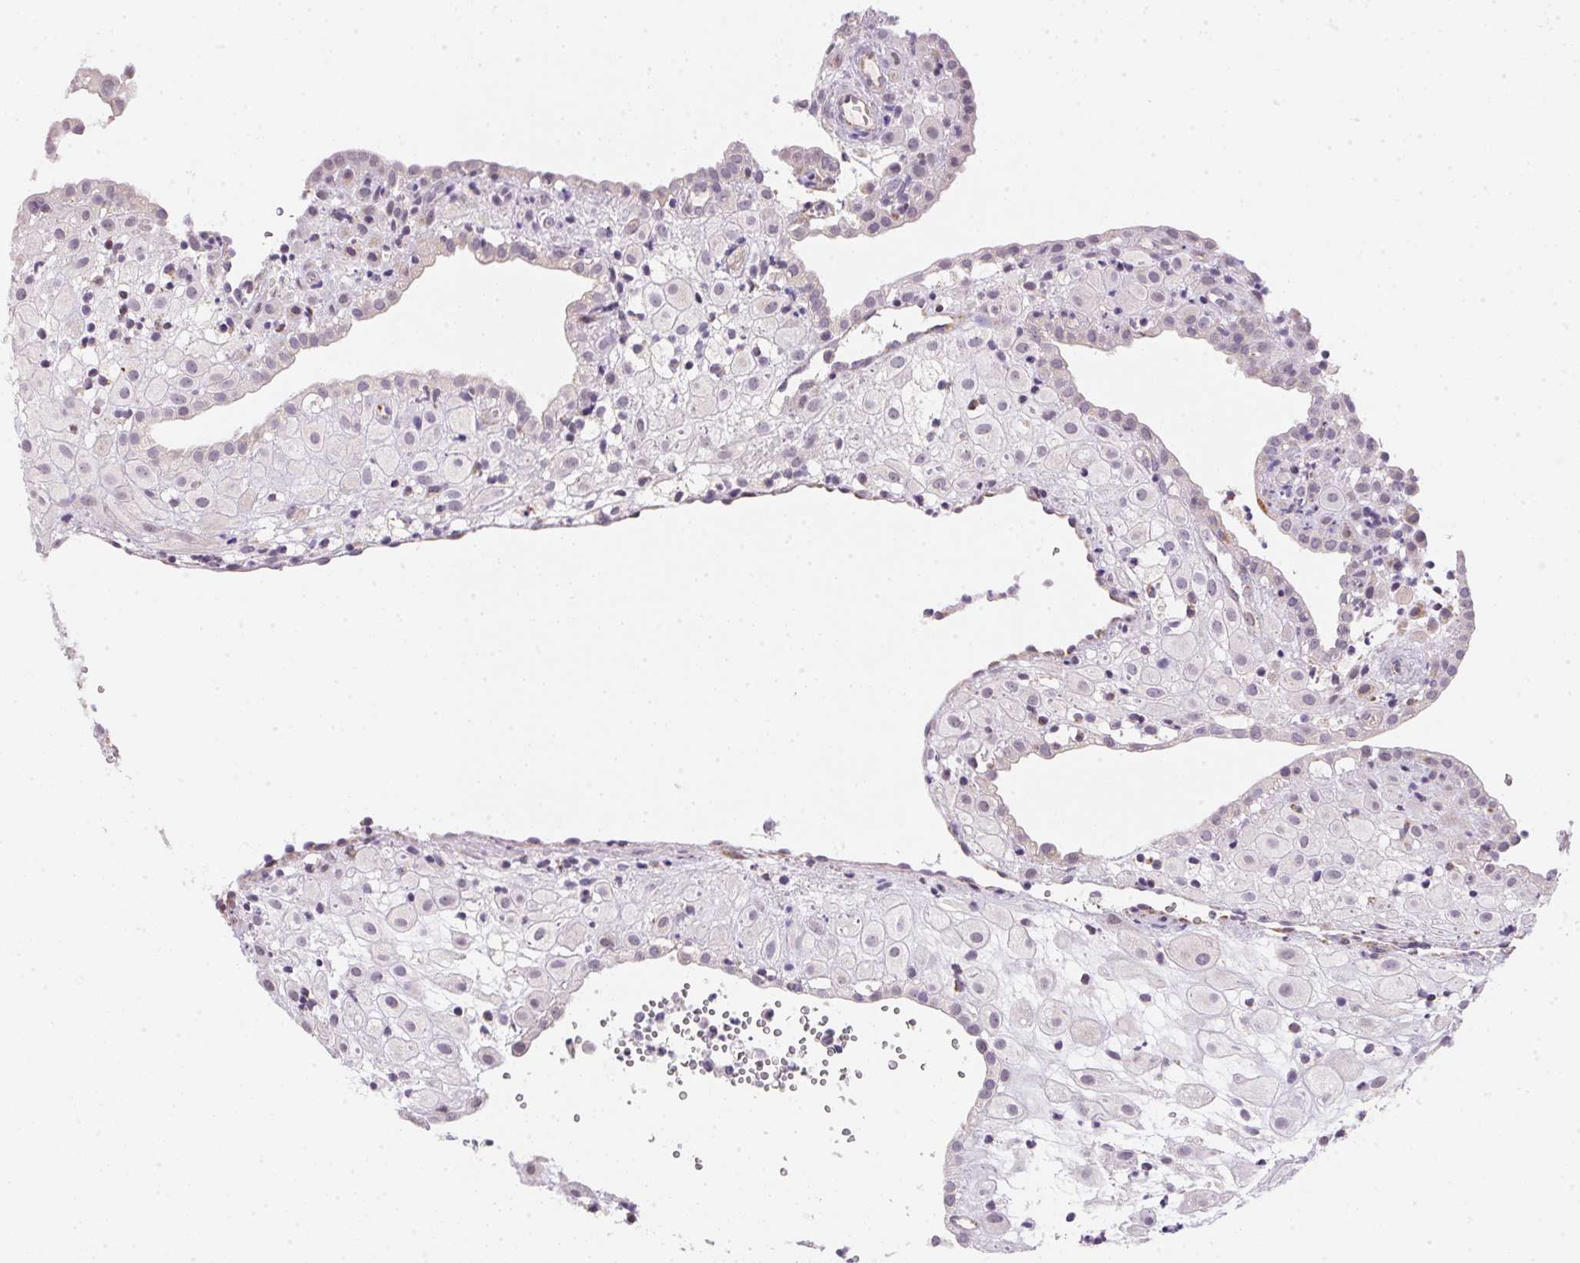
{"staining": {"intensity": "negative", "quantity": "none", "location": "none"}, "tissue": "placenta", "cell_type": "Decidual cells", "image_type": "normal", "snomed": [{"axis": "morphology", "description": "Normal tissue, NOS"}, {"axis": "topography", "description": "Placenta"}], "caption": "A photomicrograph of human placenta is negative for staining in decidual cells. The staining was performed using DAB to visualize the protein expression in brown, while the nuclei were stained in blue with hematoxylin (Magnification: 20x).", "gene": "GIPC2", "patient": {"sex": "female", "age": 24}}